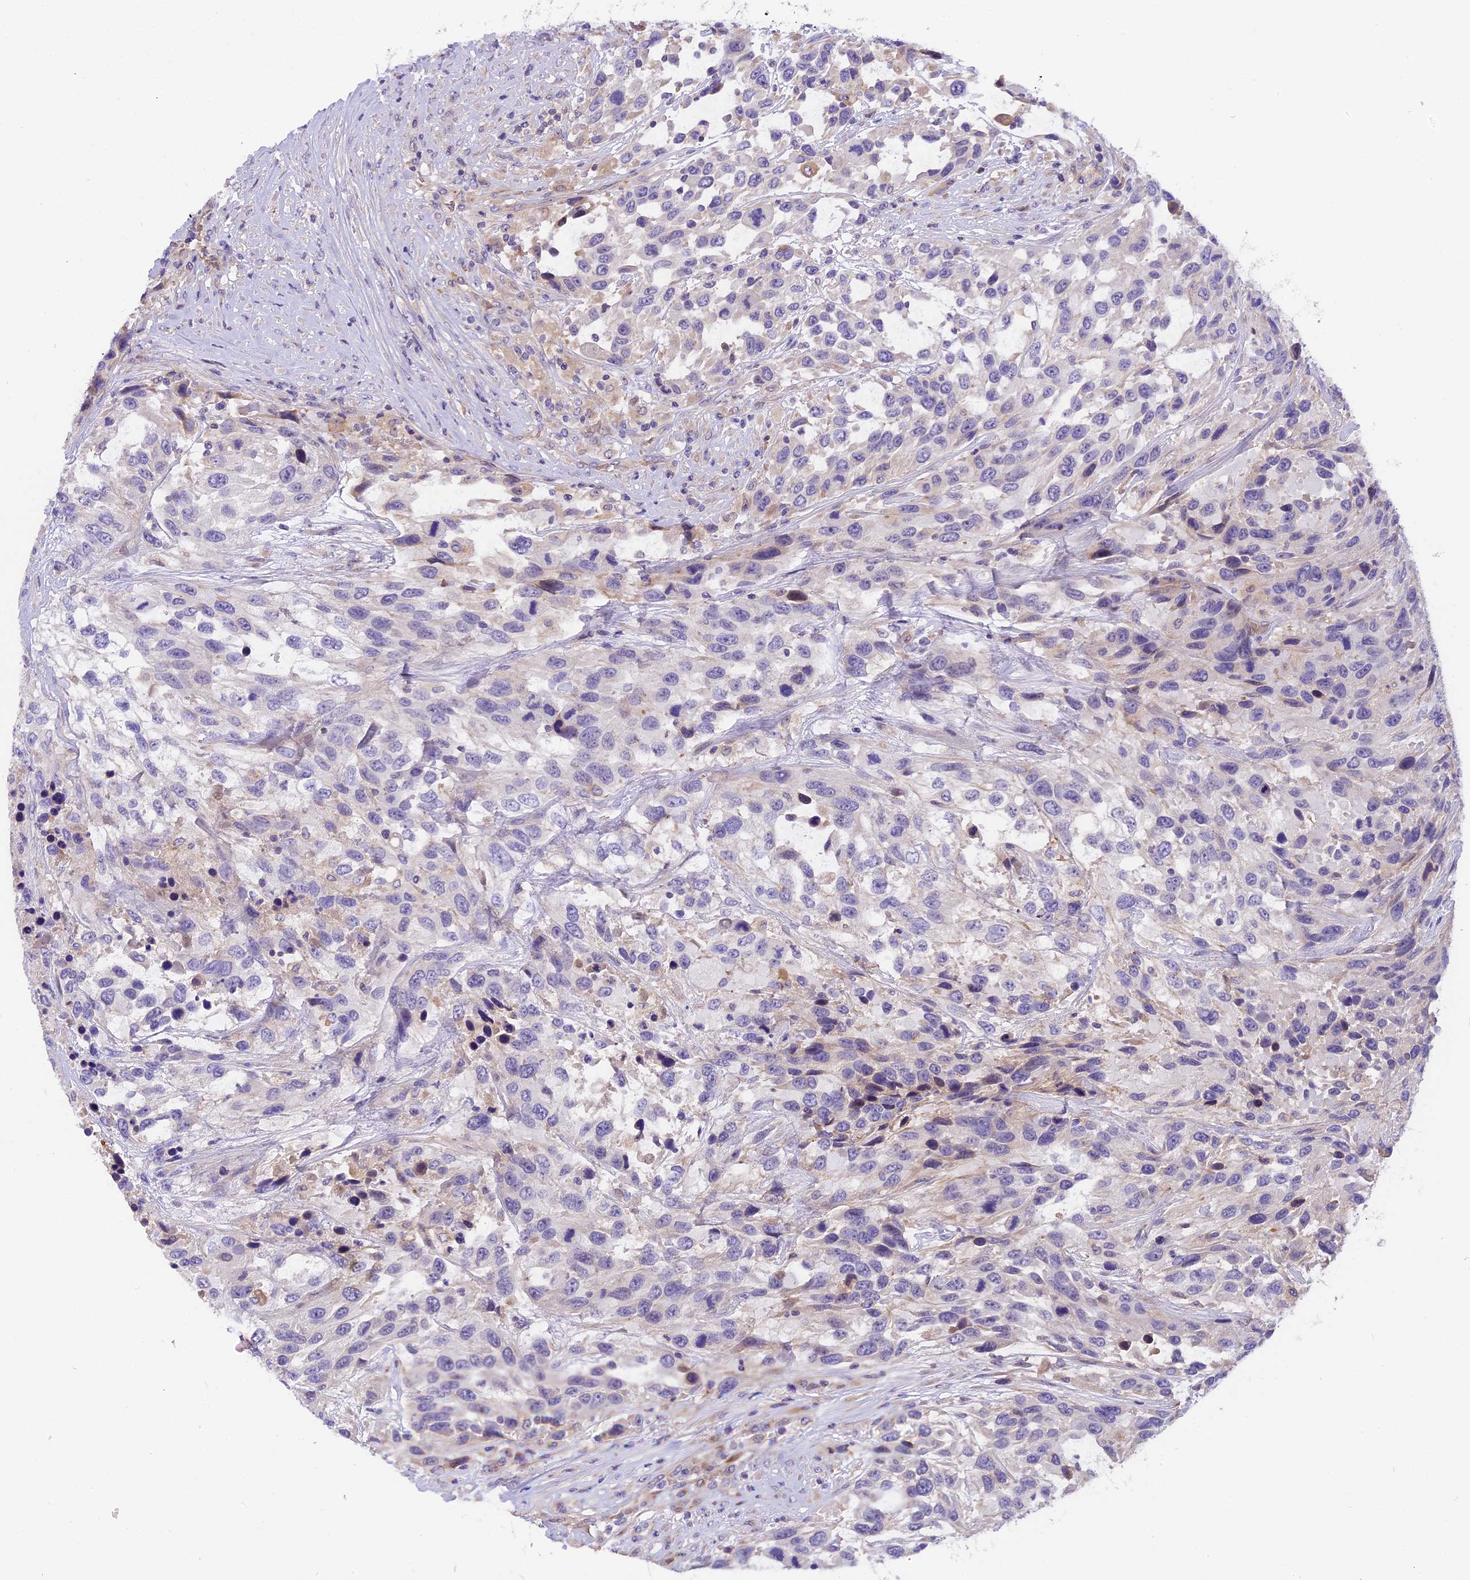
{"staining": {"intensity": "negative", "quantity": "none", "location": "none"}, "tissue": "urothelial cancer", "cell_type": "Tumor cells", "image_type": "cancer", "snomed": [{"axis": "morphology", "description": "Urothelial carcinoma, High grade"}, {"axis": "topography", "description": "Urinary bladder"}], "caption": "Protein analysis of high-grade urothelial carcinoma demonstrates no significant staining in tumor cells.", "gene": "CCDC32", "patient": {"sex": "female", "age": 70}}